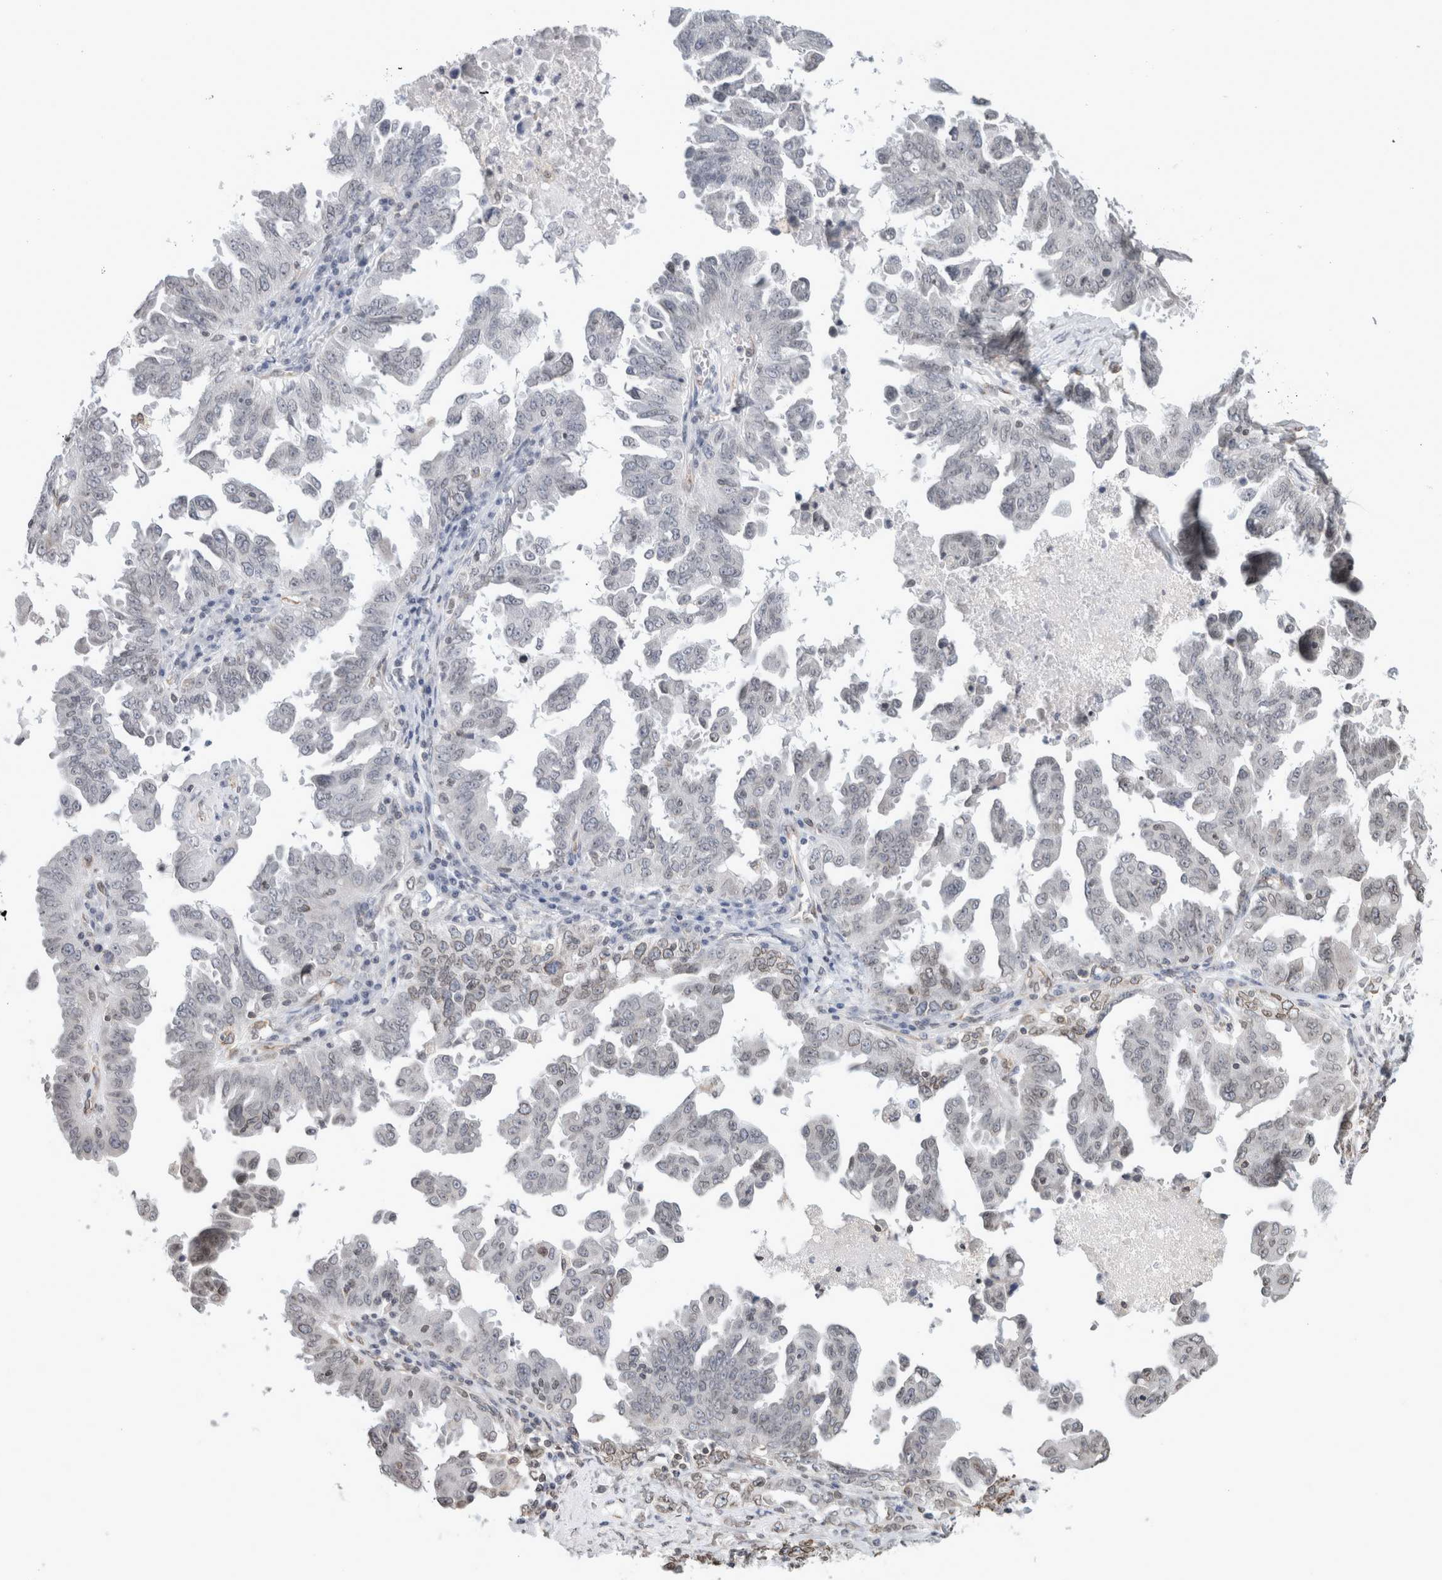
{"staining": {"intensity": "weak", "quantity": "<25%", "location": "cytoplasmic/membranous"}, "tissue": "ovarian cancer", "cell_type": "Tumor cells", "image_type": "cancer", "snomed": [{"axis": "morphology", "description": "Carcinoma, endometroid"}, {"axis": "topography", "description": "Ovary"}], "caption": "The image reveals no staining of tumor cells in ovarian endometroid carcinoma.", "gene": "RBMX2", "patient": {"sex": "female", "age": 62}}